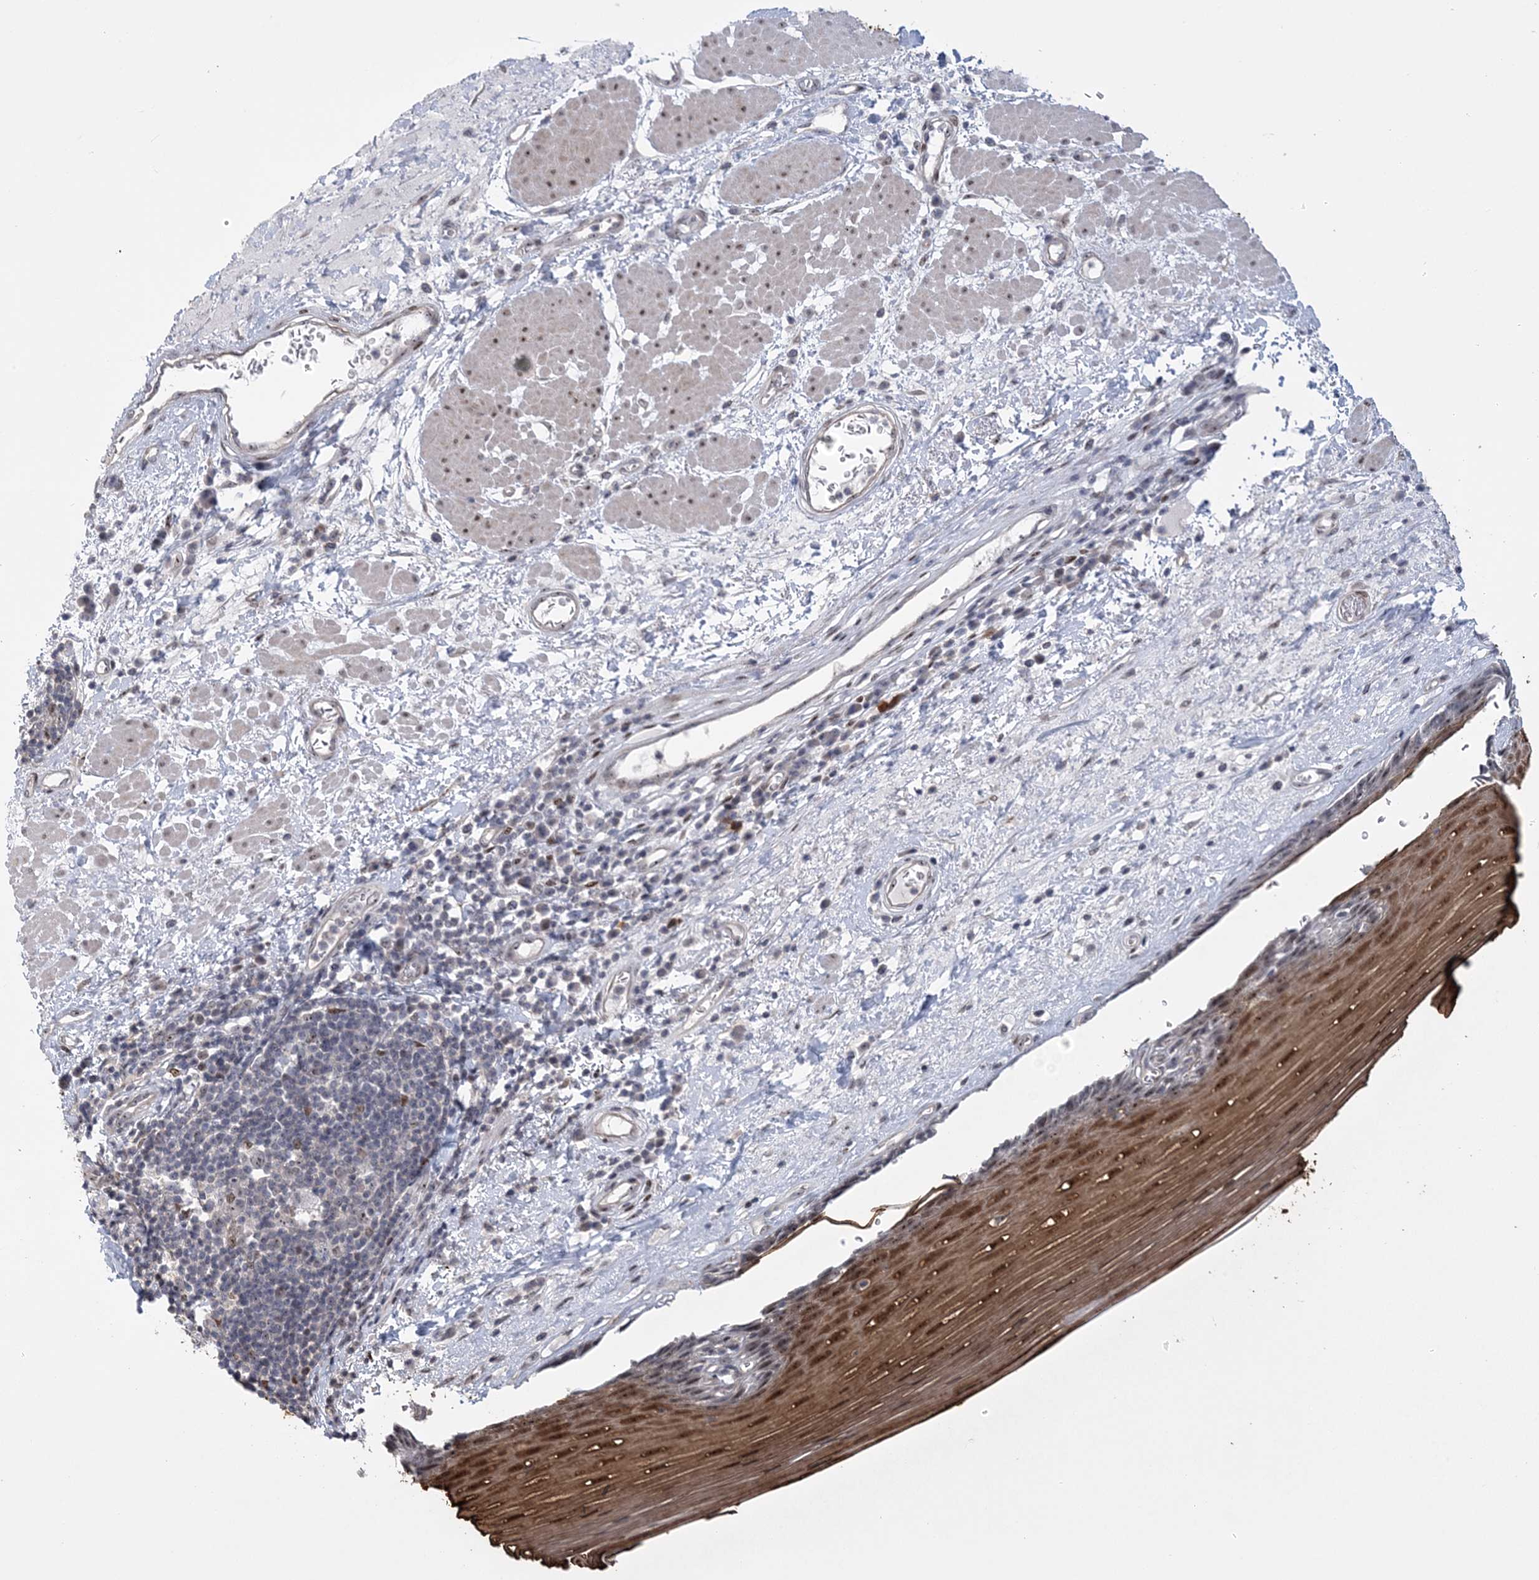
{"staining": {"intensity": "moderate", "quantity": "25%-75%", "location": "cytoplasmic/membranous,nuclear"}, "tissue": "esophagus", "cell_type": "Squamous epithelial cells", "image_type": "normal", "snomed": [{"axis": "morphology", "description": "Normal tissue, NOS"}, {"axis": "topography", "description": "Esophagus"}], "caption": "A brown stain labels moderate cytoplasmic/membranous,nuclear staining of a protein in squamous epithelial cells of normal esophagus. Using DAB (3,3'-diaminobenzidine) (brown) and hematoxylin (blue) stains, captured at high magnification using brightfield microscopy.", "gene": "HOMEZ", "patient": {"sex": "male", "age": 62}}